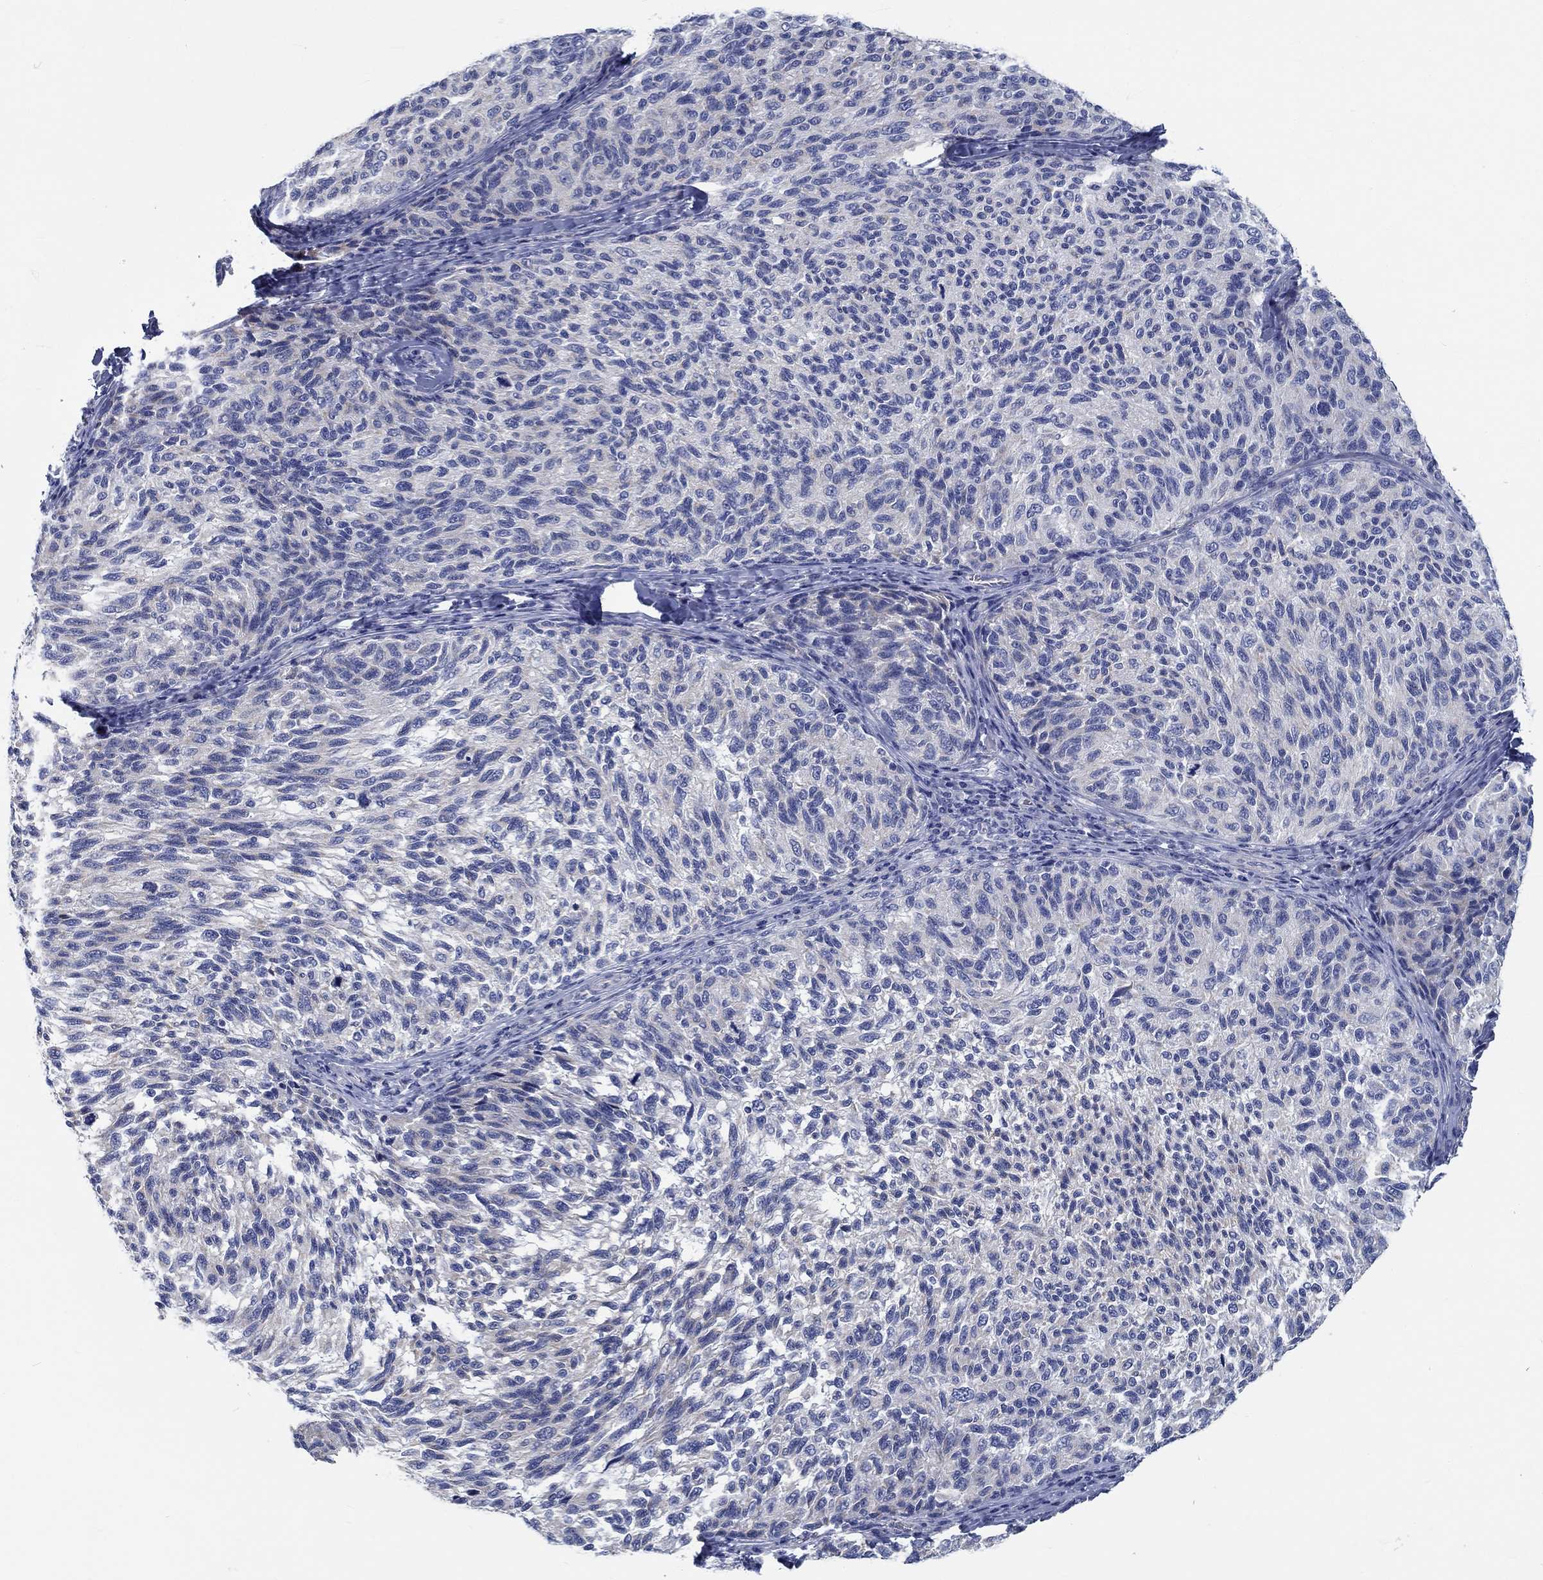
{"staining": {"intensity": "negative", "quantity": "none", "location": "none"}, "tissue": "melanoma", "cell_type": "Tumor cells", "image_type": "cancer", "snomed": [{"axis": "morphology", "description": "Malignant melanoma, NOS"}, {"axis": "topography", "description": "Skin"}], "caption": "A high-resolution image shows immunohistochemistry staining of malignant melanoma, which reveals no significant staining in tumor cells.", "gene": "MYBPC1", "patient": {"sex": "female", "age": 73}}